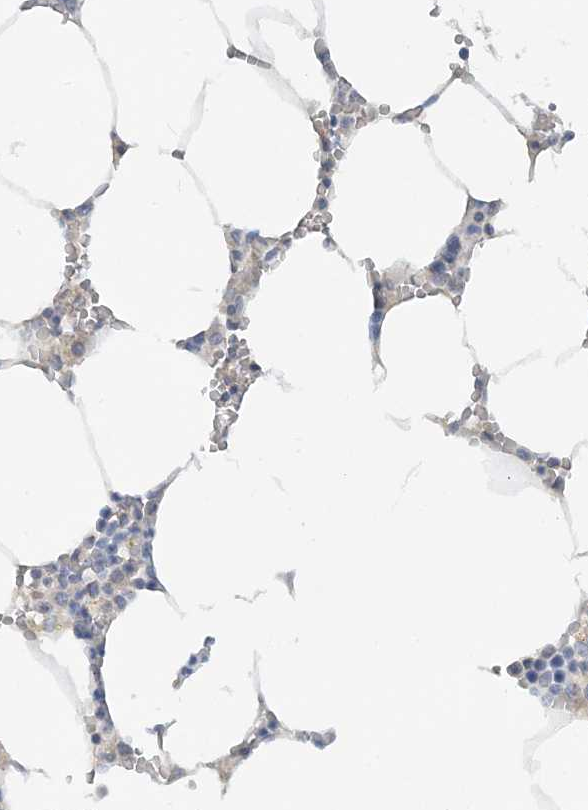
{"staining": {"intensity": "negative", "quantity": "none", "location": "none"}, "tissue": "bone marrow", "cell_type": "Hematopoietic cells", "image_type": "normal", "snomed": [{"axis": "morphology", "description": "Normal tissue, NOS"}, {"axis": "topography", "description": "Bone marrow"}], "caption": "Bone marrow stained for a protein using immunohistochemistry (IHC) demonstrates no positivity hematopoietic cells.", "gene": "NAA11", "patient": {"sex": "male", "age": 70}}